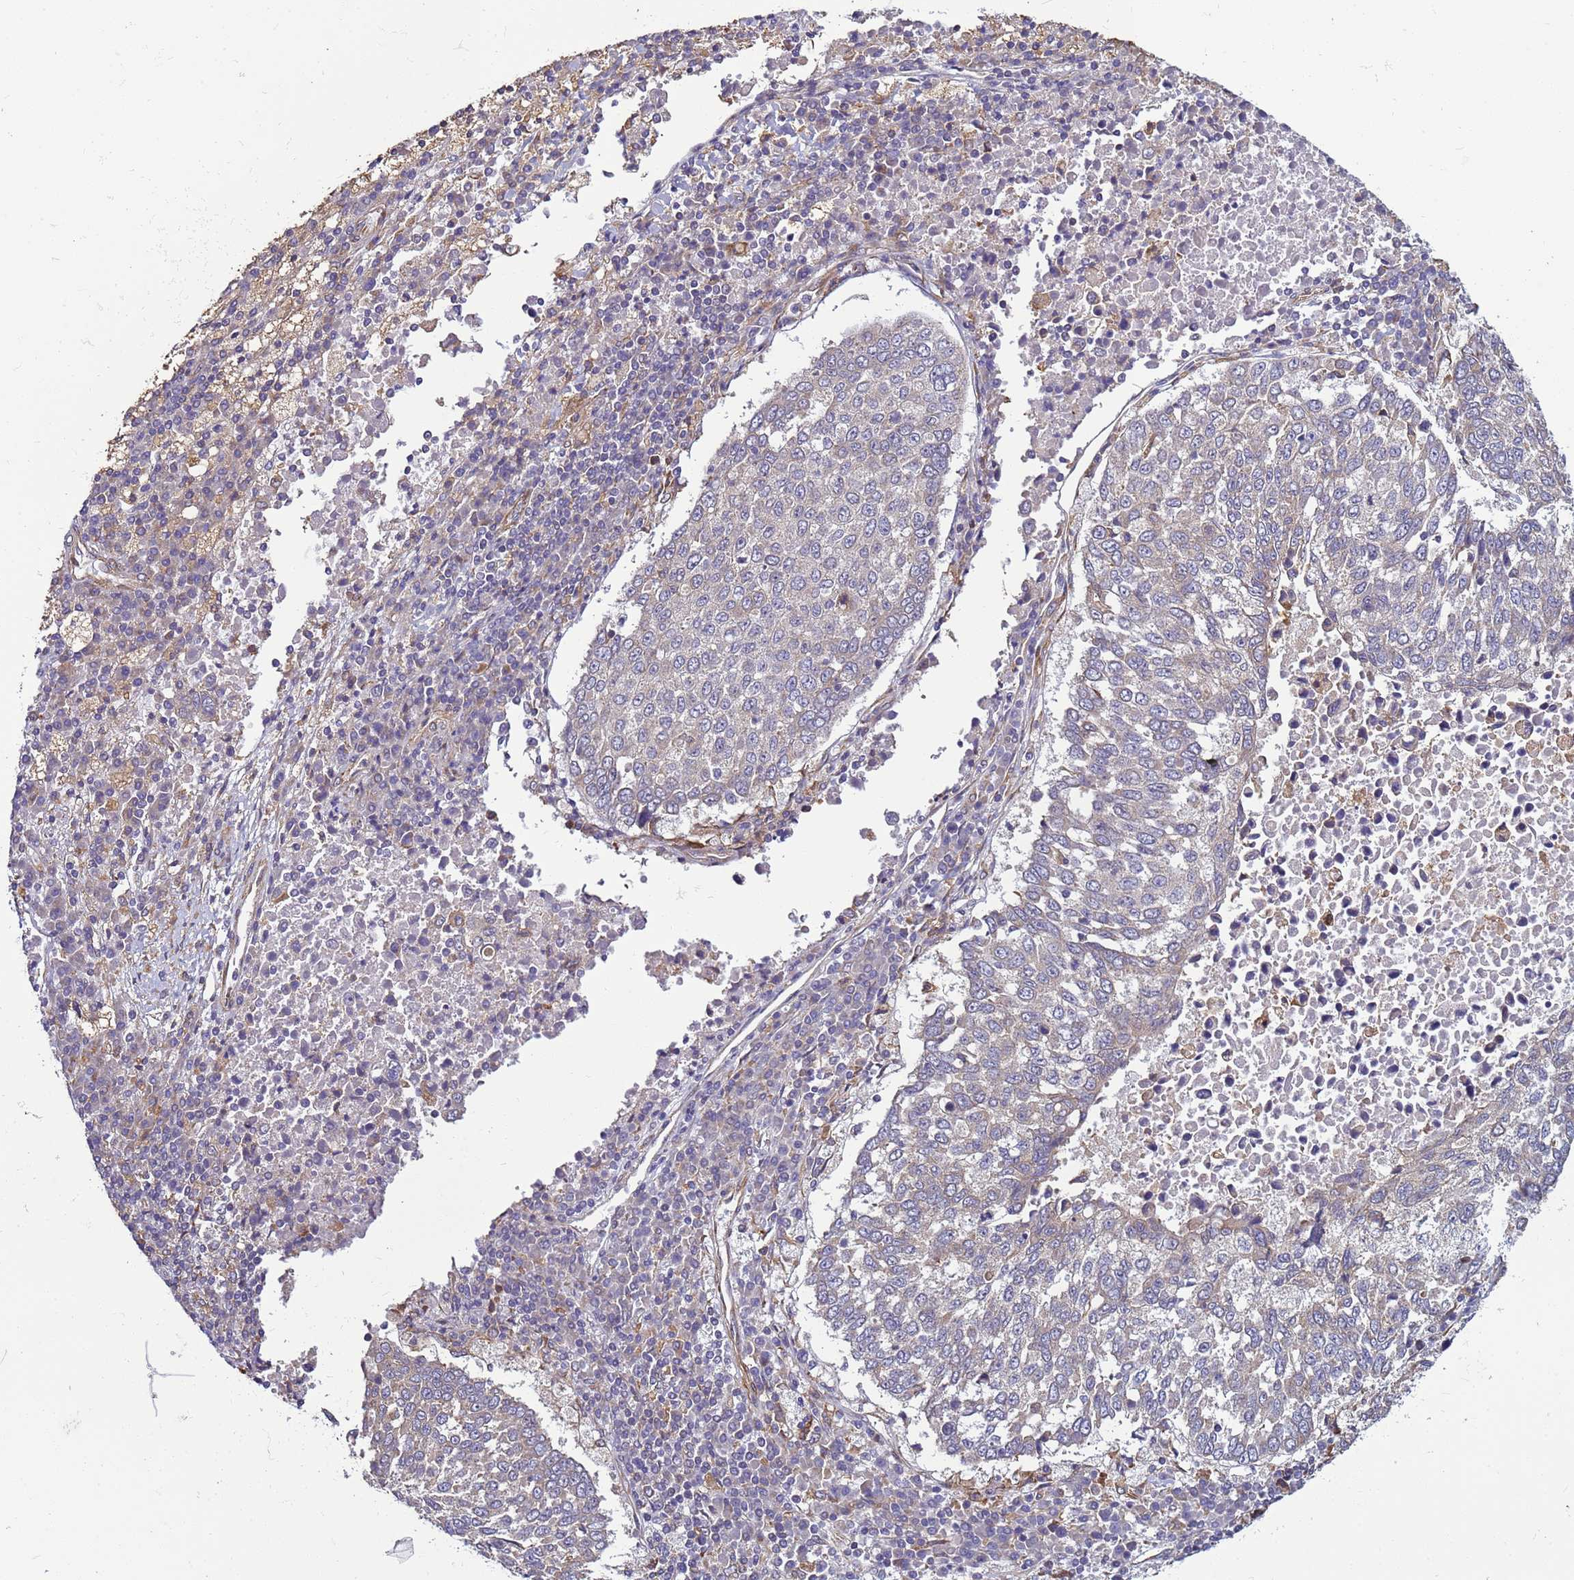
{"staining": {"intensity": "negative", "quantity": "none", "location": "none"}, "tissue": "lung cancer", "cell_type": "Tumor cells", "image_type": "cancer", "snomed": [{"axis": "morphology", "description": "Squamous cell carcinoma, NOS"}, {"axis": "topography", "description": "Lung"}], "caption": "Immunohistochemistry (IHC) photomicrograph of neoplastic tissue: lung cancer stained with DAB demonstrates no significant protein staining in tumor cells.", "gene": "MCRIP1", "patient": {"sex": "male", "age": 73}}